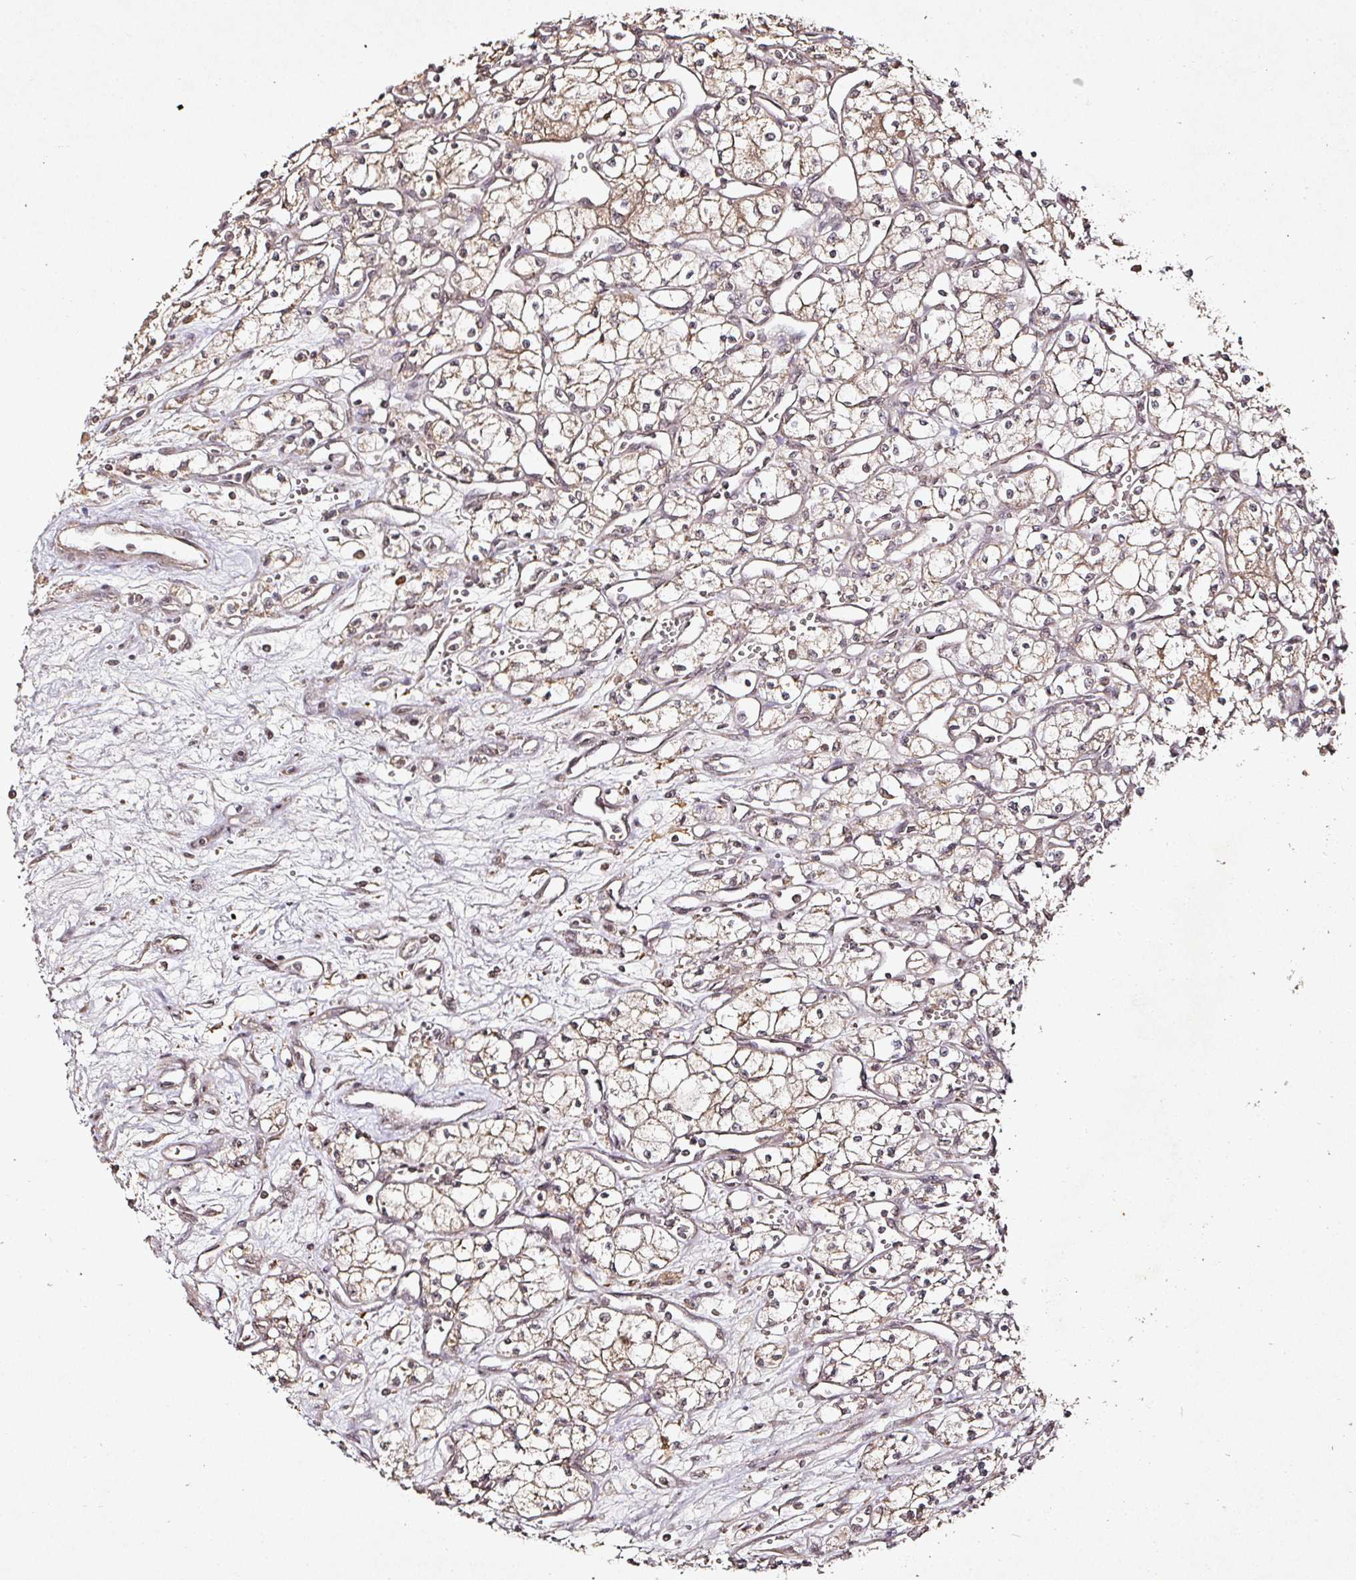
{"staining": {"intensity": "weak", "quantity": ">75%", "location": "cytoplasmic/membranous"}, "tissue": "renal cancer", "cell_type": "Tumor cells", "image_type": "cancer", "snomed": [{"axis": "morphology", "description": "Adenocarcinoma, NOS"}, {"axis": "topography", "description": "Kidney"}], "caption": "Protein analysis of renal adenocarcinoma tissue shows weak cytoplasmic/membranous positivity in about >75% of tumor cells.", "gene": "CAPN5", "patient": {"sex": "male", "age": 59}}